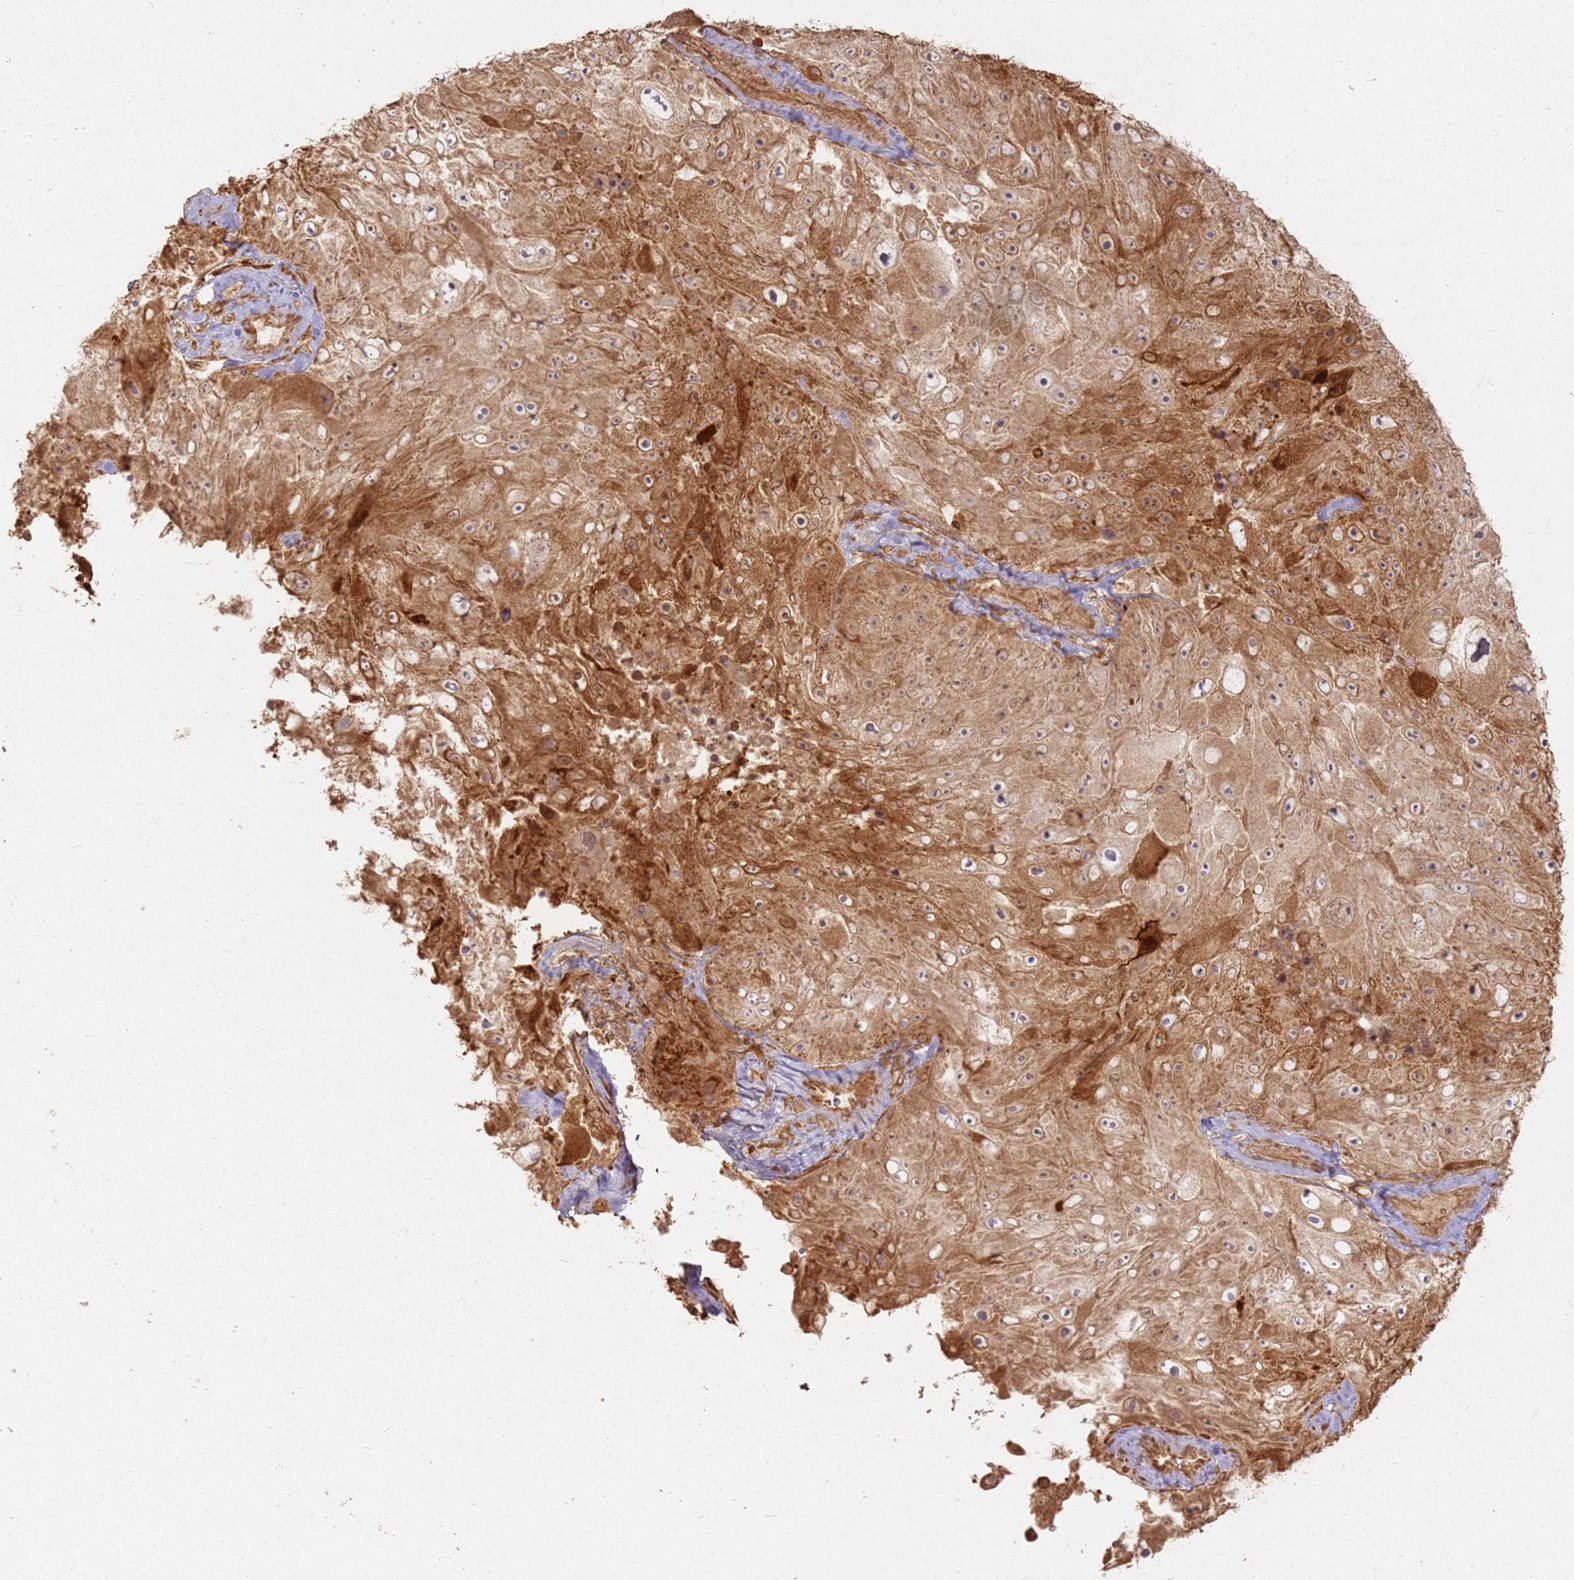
{"staining": {"intensity": "moderate", "quantity": ">75%", "location": "cytoplasmic/membranous"}, "tissue": "melanoma", "cell_type": "Tumor cells", "image_type": "cancer", "snomed": [{"axis": "morphology", "description": "Malignant melanoma, Metastatic site"}, {"axis": "topography", "description": "Lymph node"}], "caption": "Malignant melanoma (metastatic site) stained with a protein marker reveals moderate staining in tumor cells.", "gene": "ZNF776", "patient": {"sex": "male", "age": 62}}